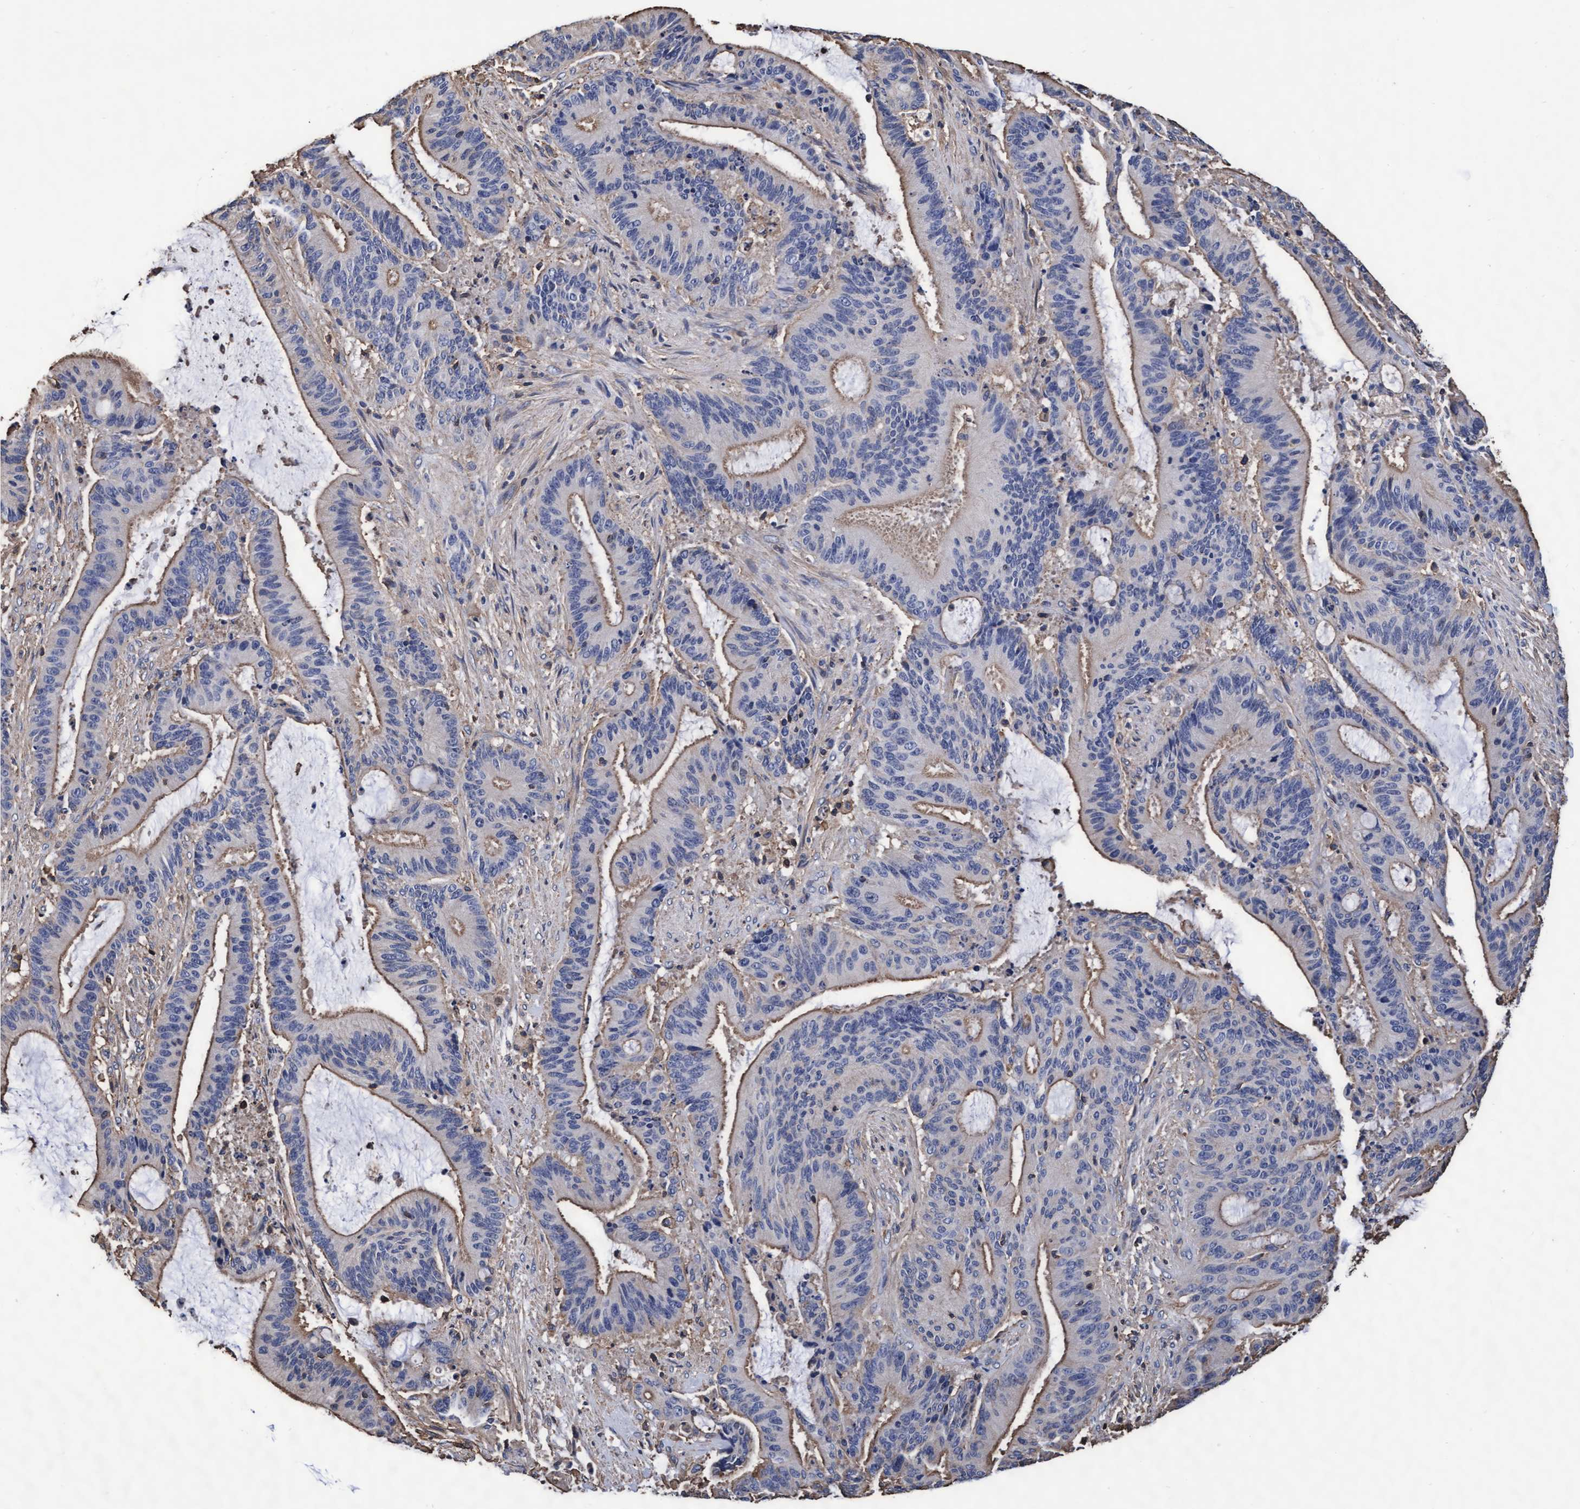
{"staining": {"intensity": "moderate", "quantity": "25%-75%", "location": "cytoplasmic/membranous"}, "tissue": "liver cancer", "cell_type": "Tumor cells", "image_type": "cancer", "snomed": [{"axis": "morphology", "description": "Normal tissue, NOS"}, {"axis": "morphology", "description": "Cholangiocarcinoma"}, {"axis": "topography", "description": "Liver"}, {"axis": "topography", "description": "Peripheral nerve tissue"}], "caption": "Brown immunohistochemical staining in human liver cancer displays moderate cytoplasmic/membranous staining in about 25%-75% of tumor cells.", "gene": "GRHPR", "patient": {"sex": "female", "age": 73}}